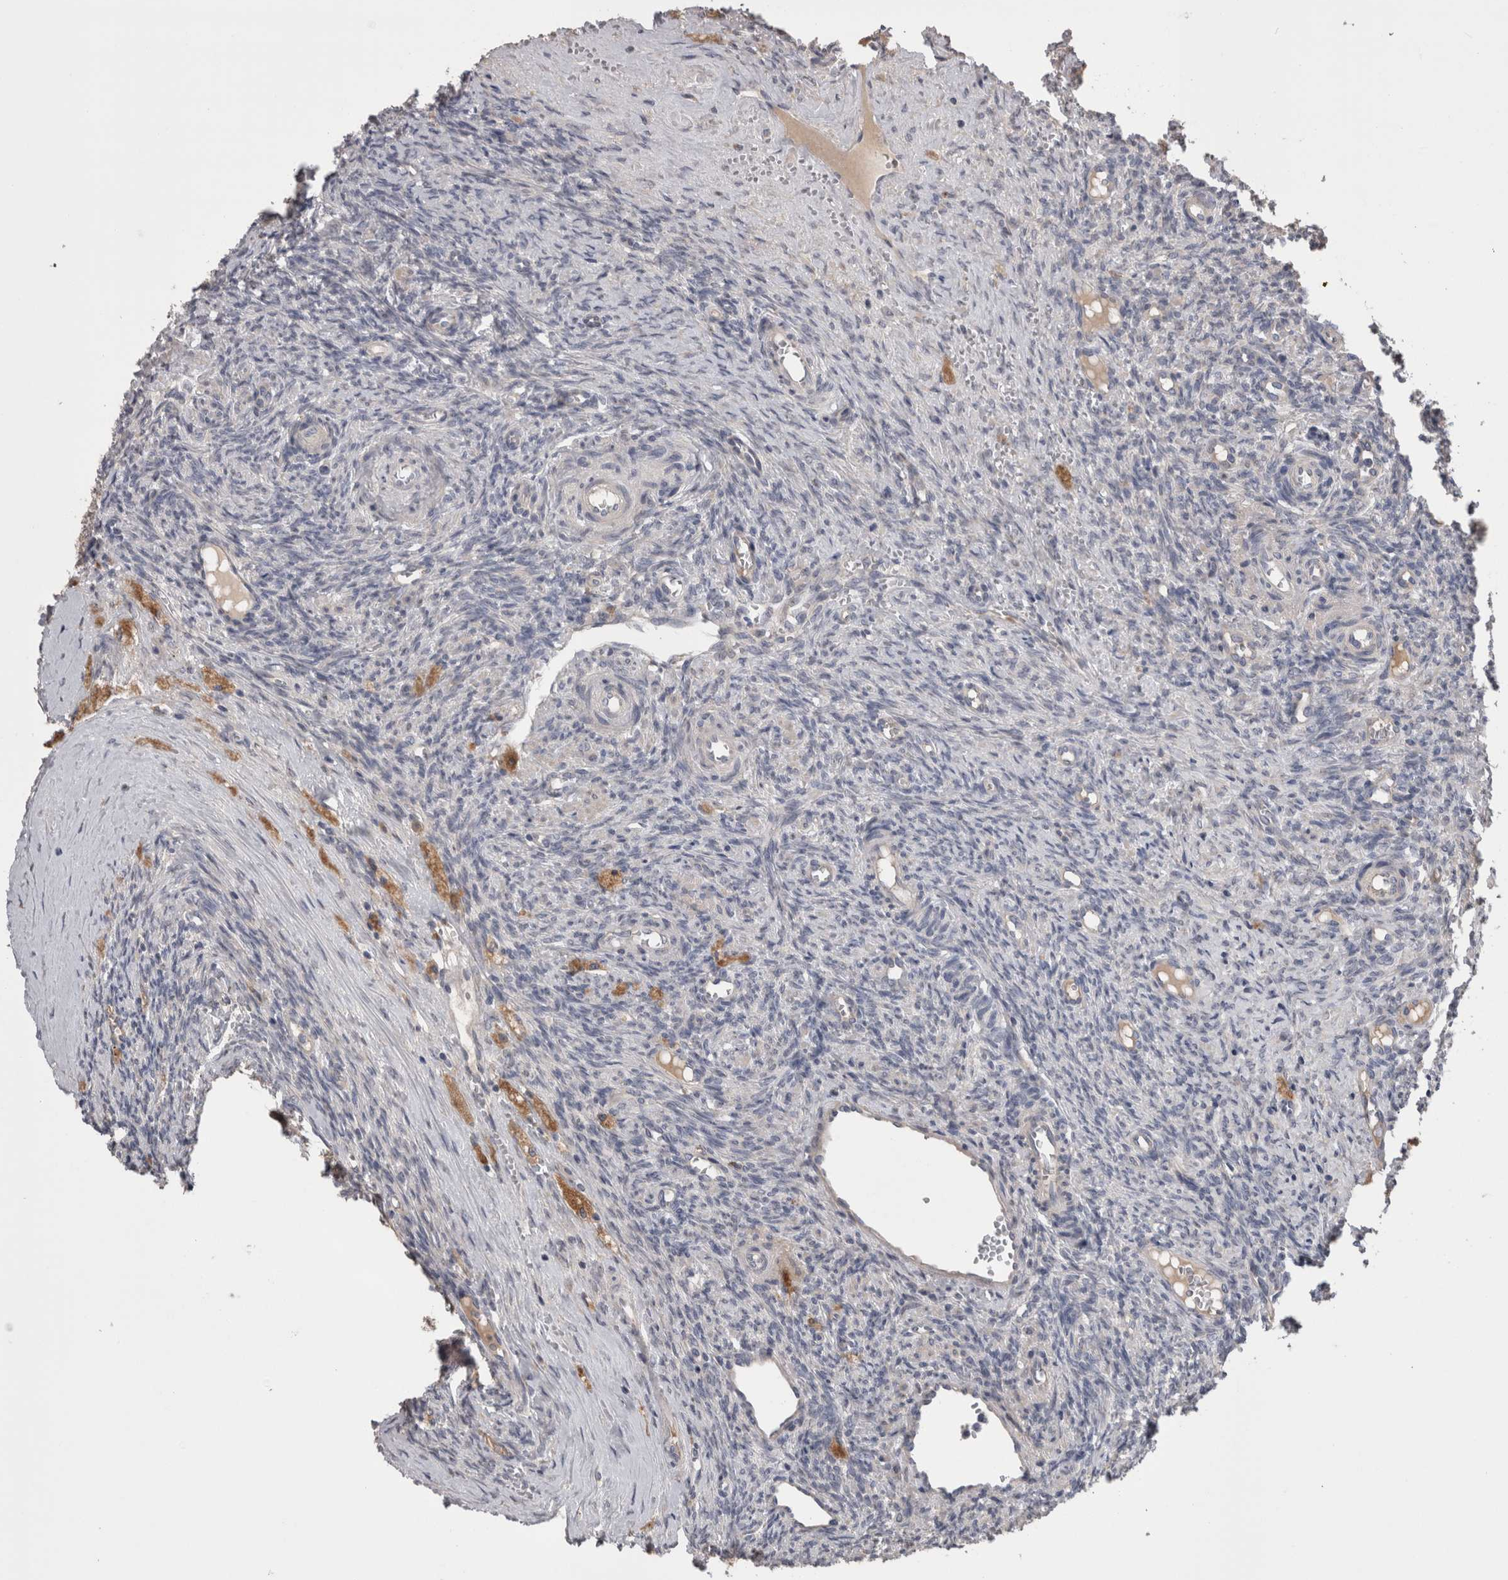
{"staining": {"intensity": "negative", "quantity": "none", "location": "none"}, "tissue": "ovary", "cell_type": "Ovarian stroma cells", "image_type": "normal", "snomed": [{"axis": "morphology", "description": "Normal tissue, NOS"}, {"axis": "topography", "description": "Ovary"}], "caption": "This is an immunohistochemistry (IHC) micrograph of benign ovary. There is no staining in ovarian stroma cells.", "gene": "STC1", "patient": {"sex": "female", "age": 41}}